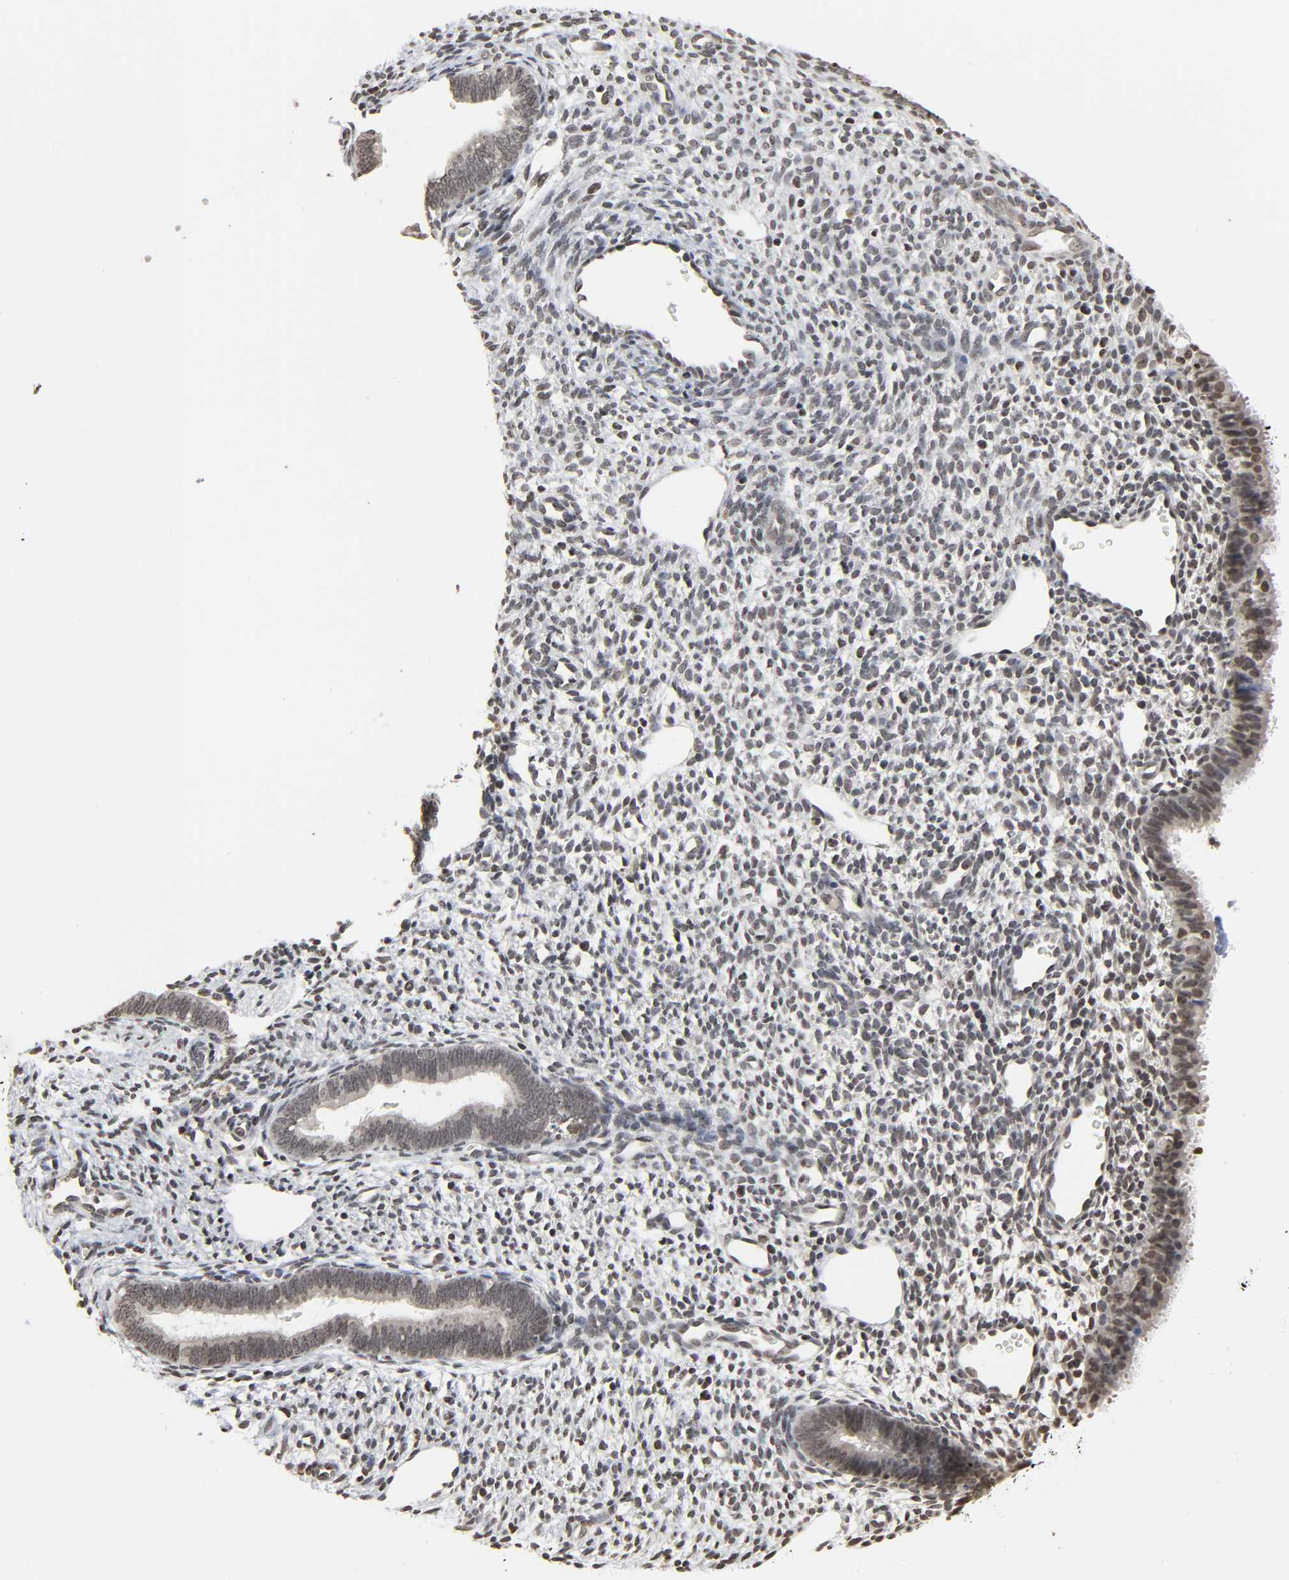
{"staining": {"intensity": "weak", "quantity": ">75%", "location": "nuclear"}, "tissue": "endometrium", "cell_type": "Cells in endometrial stroma", "image_type": "normal", "snomed": [{"axis": "morphology", "description": "Normal tissue, NOS"}, {"axis": "topography", "description": "Endometrium"}], "caption": "An immunohistochemistry (IHC) image of unremarkable tissue is shown. Protein staining in brown shows weak nuclear positivity in endometrium within cells in endometrial stroma.", "gene": "ELAVL1", "patient": {"sex": "female", "age": 27}}